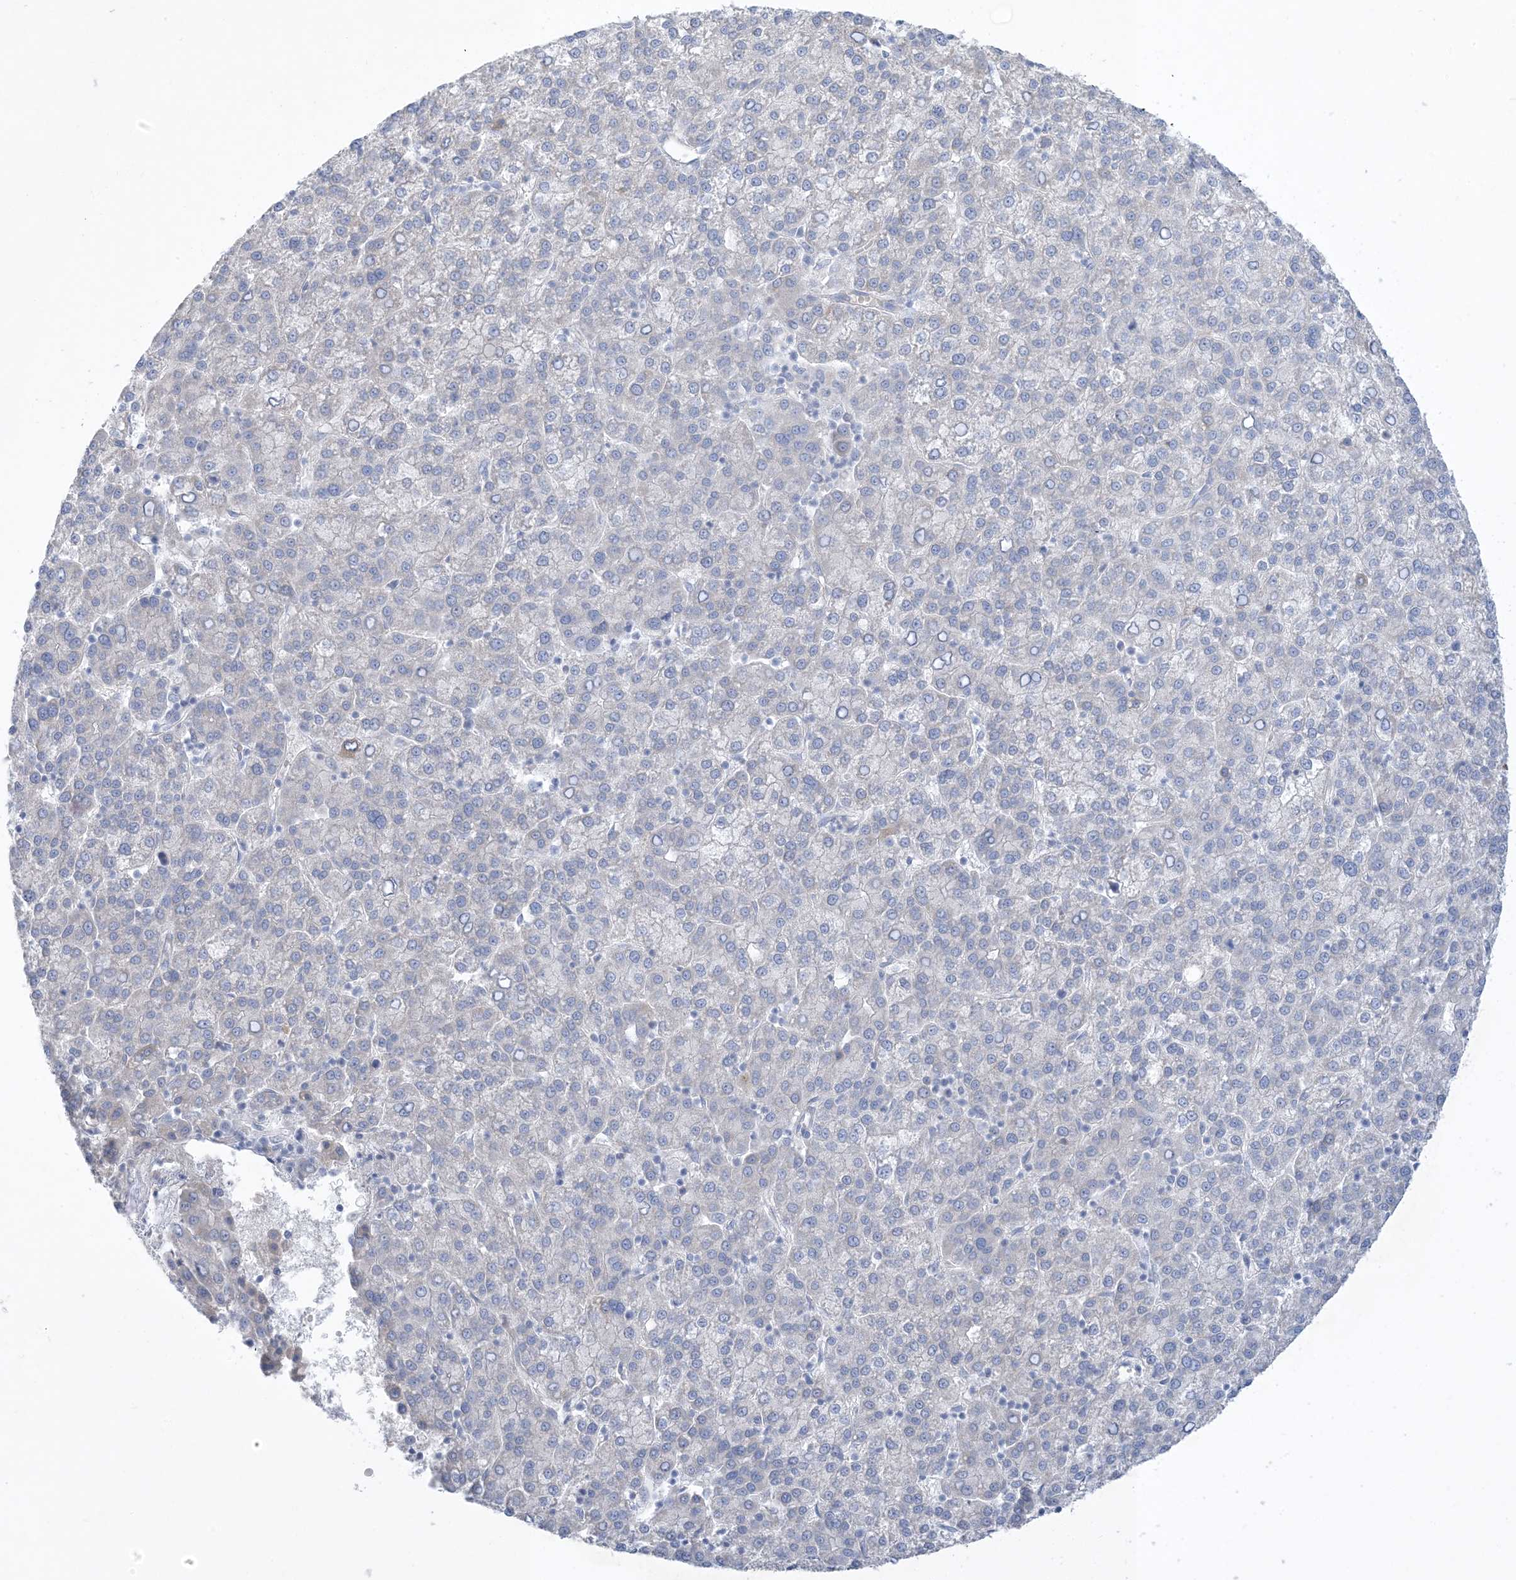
{"staining": {"intensity": "negative", "quantity": "none", "location": "none"}, "tissue": "liver cancer", "cell_type": "Tumor cells", "image_type": "cancer", "snomed": [{"axis": "morphology", "description": "Carcinoma, Hepatocellular, NOS"}, {"axis": "topography", "description": "Liver"}], "caption": "A high-resolution photomicrograph shows immunohistochemistry staining of liver hepatocellular carcinoma, which reveals no significant staining in tumor cells.", "gene": "XIRP2", "patient": {"sex": "female", "age": 58}}